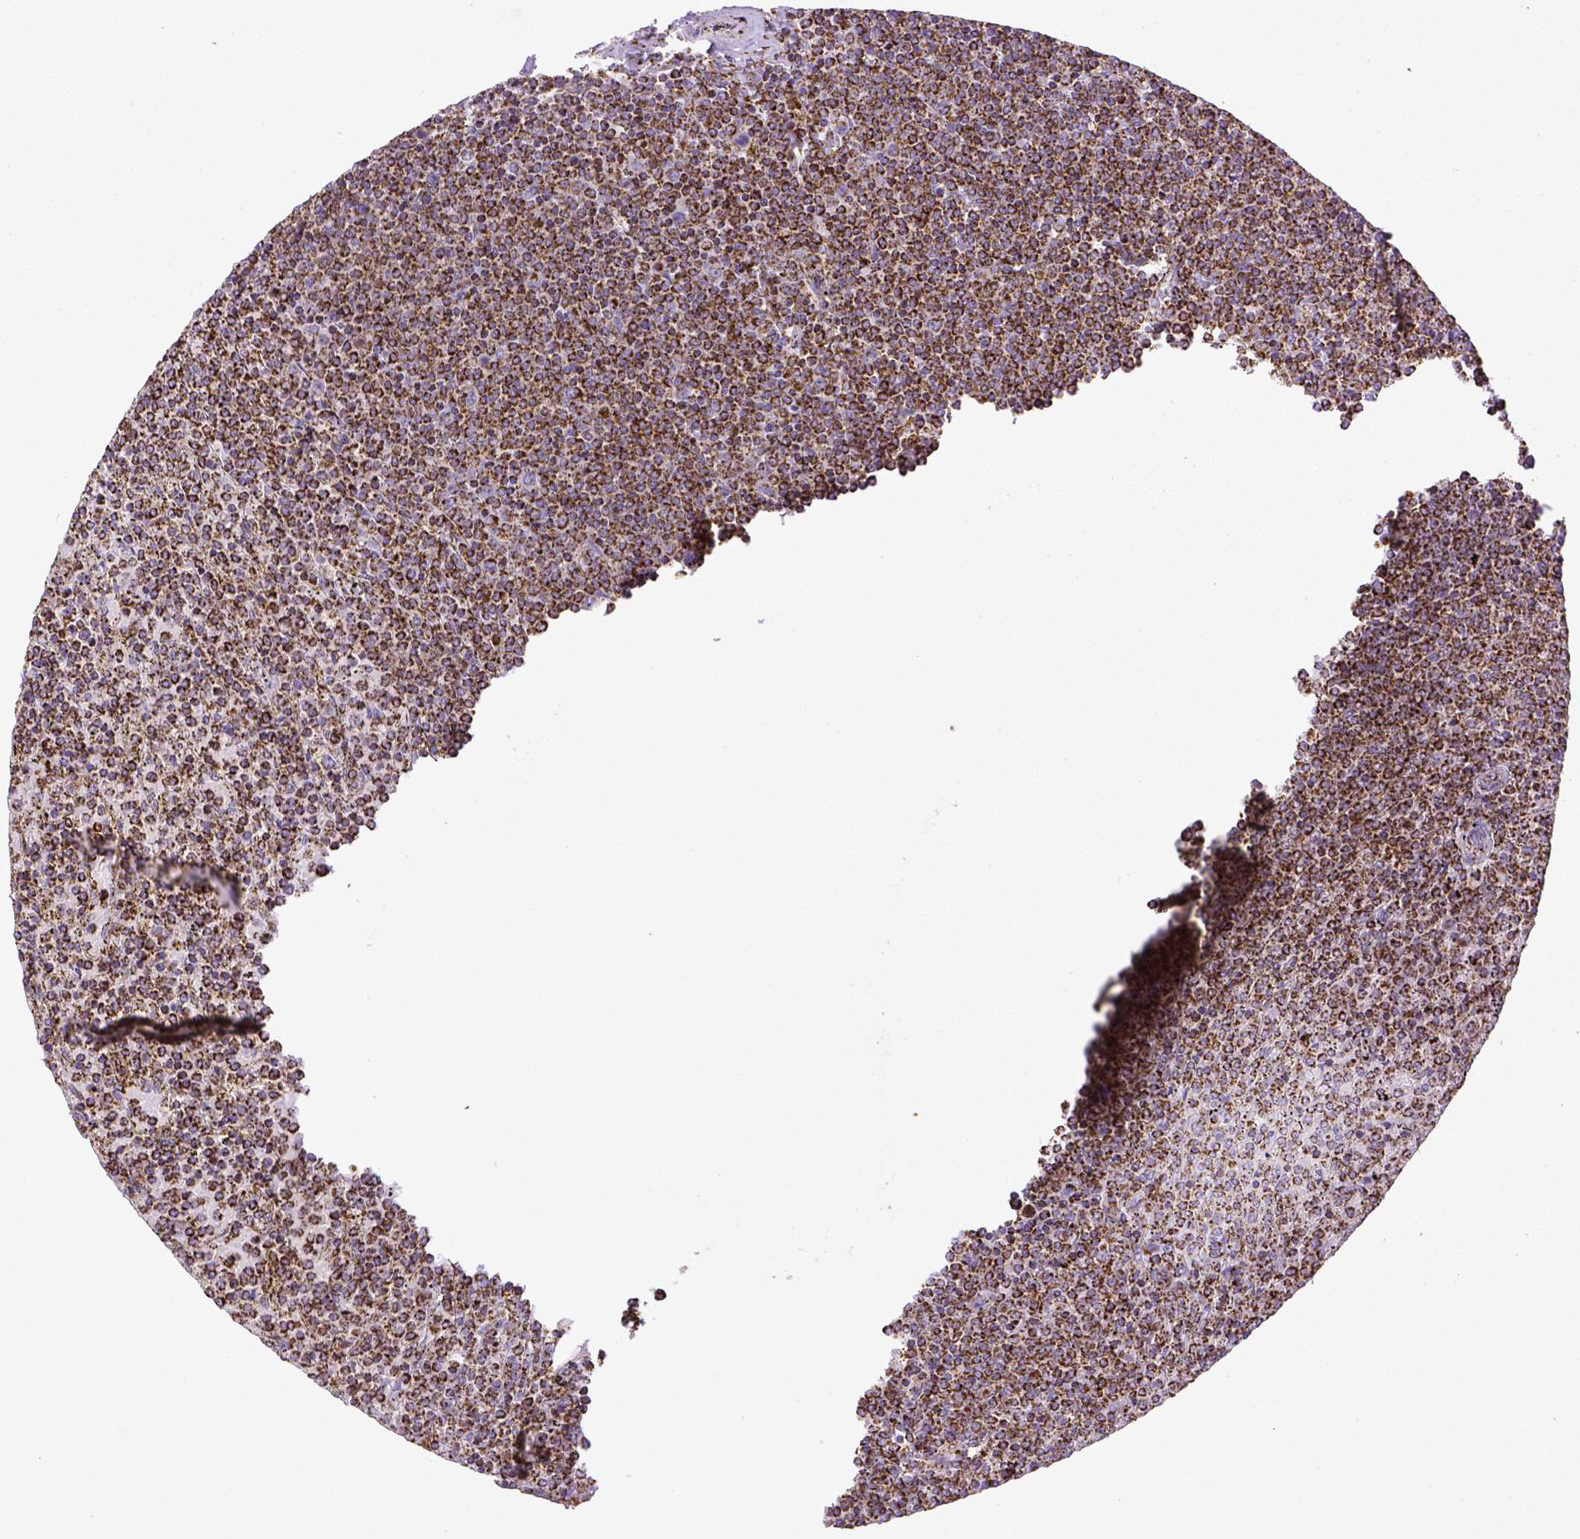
{"staining": {"intensity": "strong", "quantity": ">75%", "location": "cytoplasmic/membranous"}, "tissue": "lymphoma", "cell_type": "Tumor cells", "image_type": "cancer", "snomed": [{"axis": "morphology", "description": "Malignant lymphoma, non-Hodgkin's type, Low grade"}, {"axis": "topography", "description": "Spleen"}], "caption": "DAB immunohistochemical staining of human lymphoma displays strong cytoplasmic/membranous protein staining in approximately >75% of tumor cells.", "gene": "MT-CO1", "patient": {"sex": "female", "age": 77}}